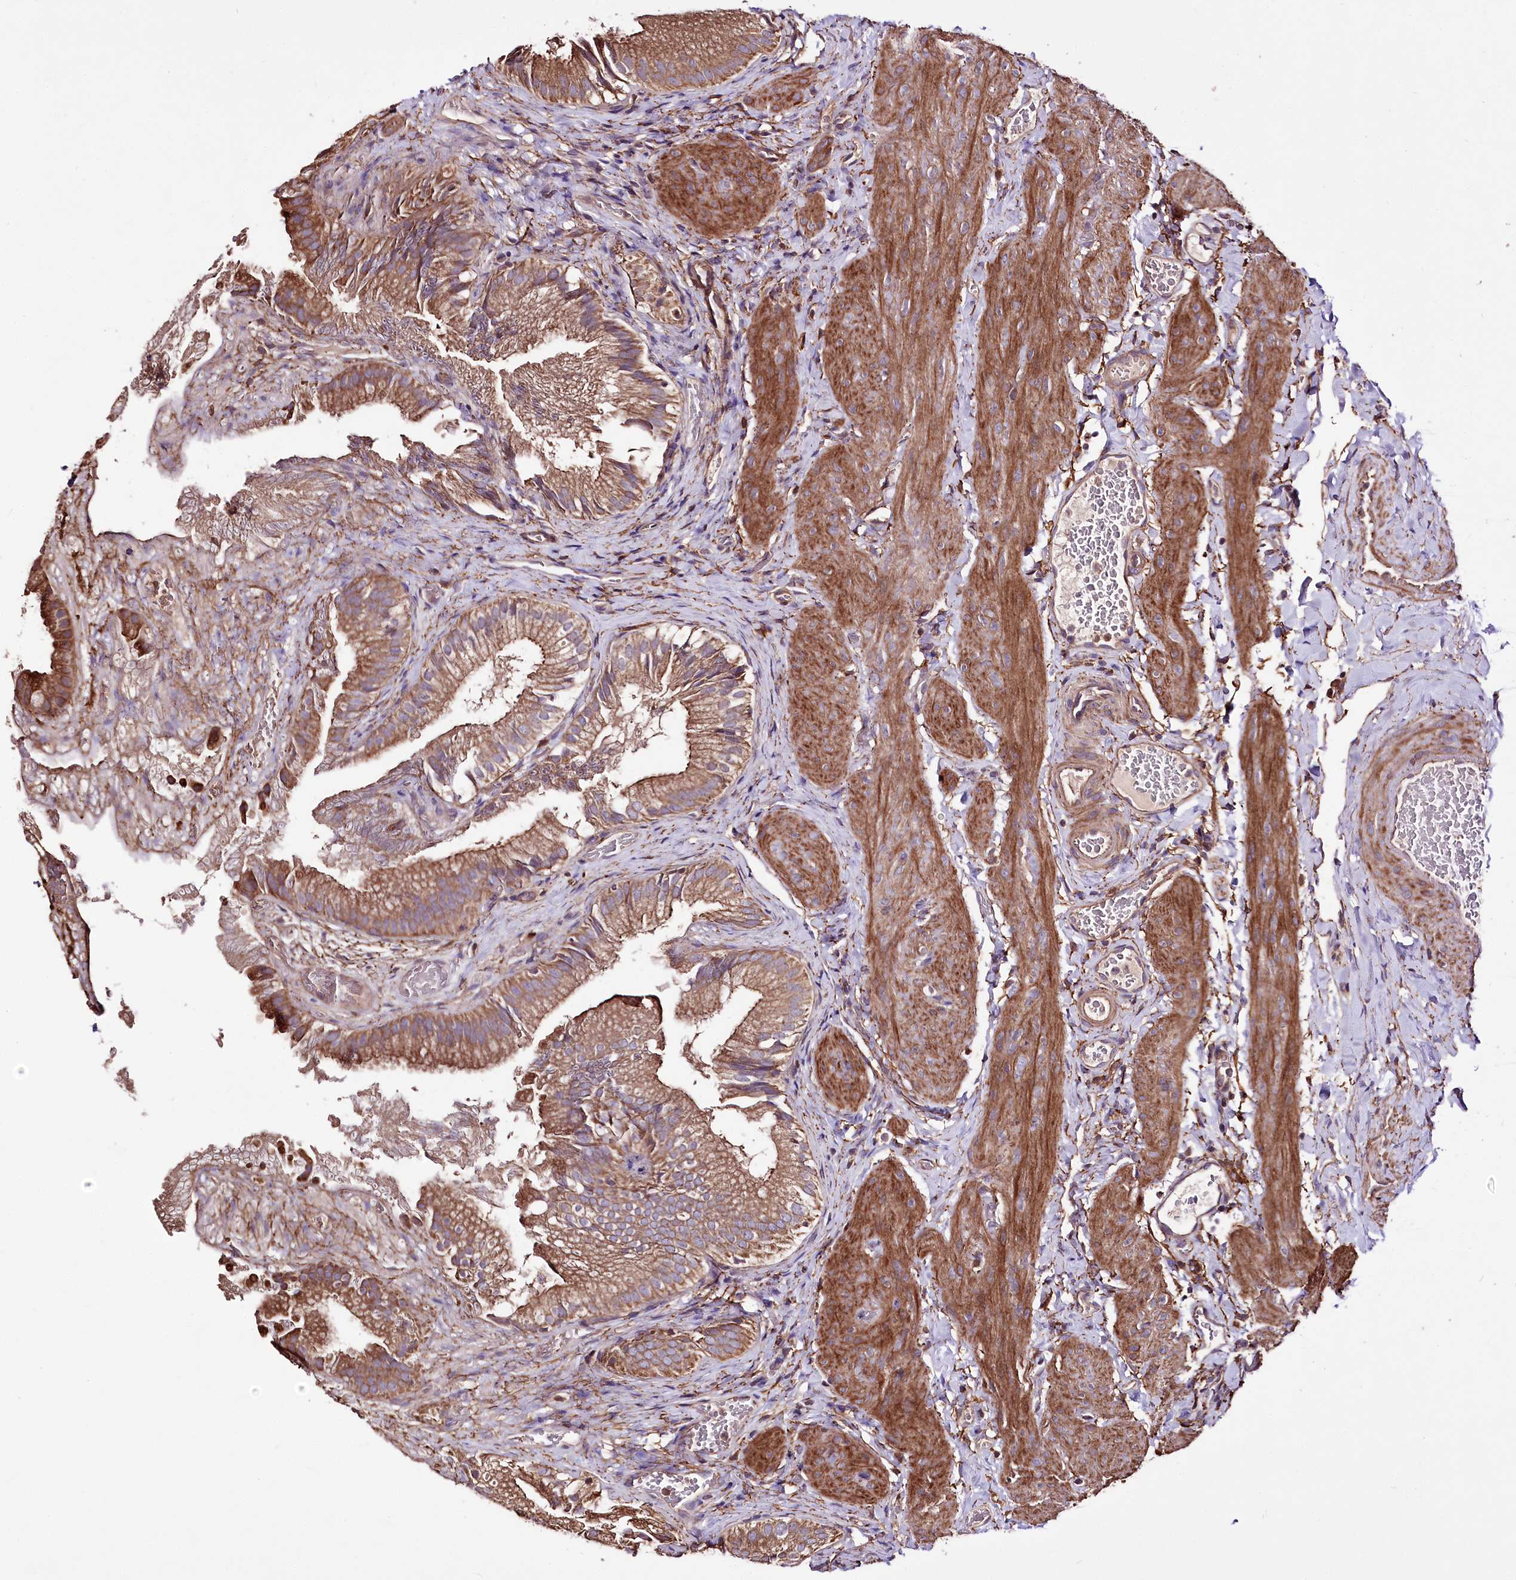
{"staining": {"intensity": "strong", "quantity": ">75%", "location": "cytoplasmic/membranous"}, "tissue": "gallbladder", "cell_type": "Glandular cells", "image_type": "normal", "snomed": [{"axis": "morphology", "description": "Normal tissue, NOS"}, {"axis": "topography", "description": "Gallbladder"}], "caption": "Immunohistochemical staining of unremarkable gallbladder shows >75% levels of strong cytoplasmic/membranous protein positivity in approximately >75% of glandular cells.", "gene": "WWC1", "patient": {"sex": "female", "age": 30}}